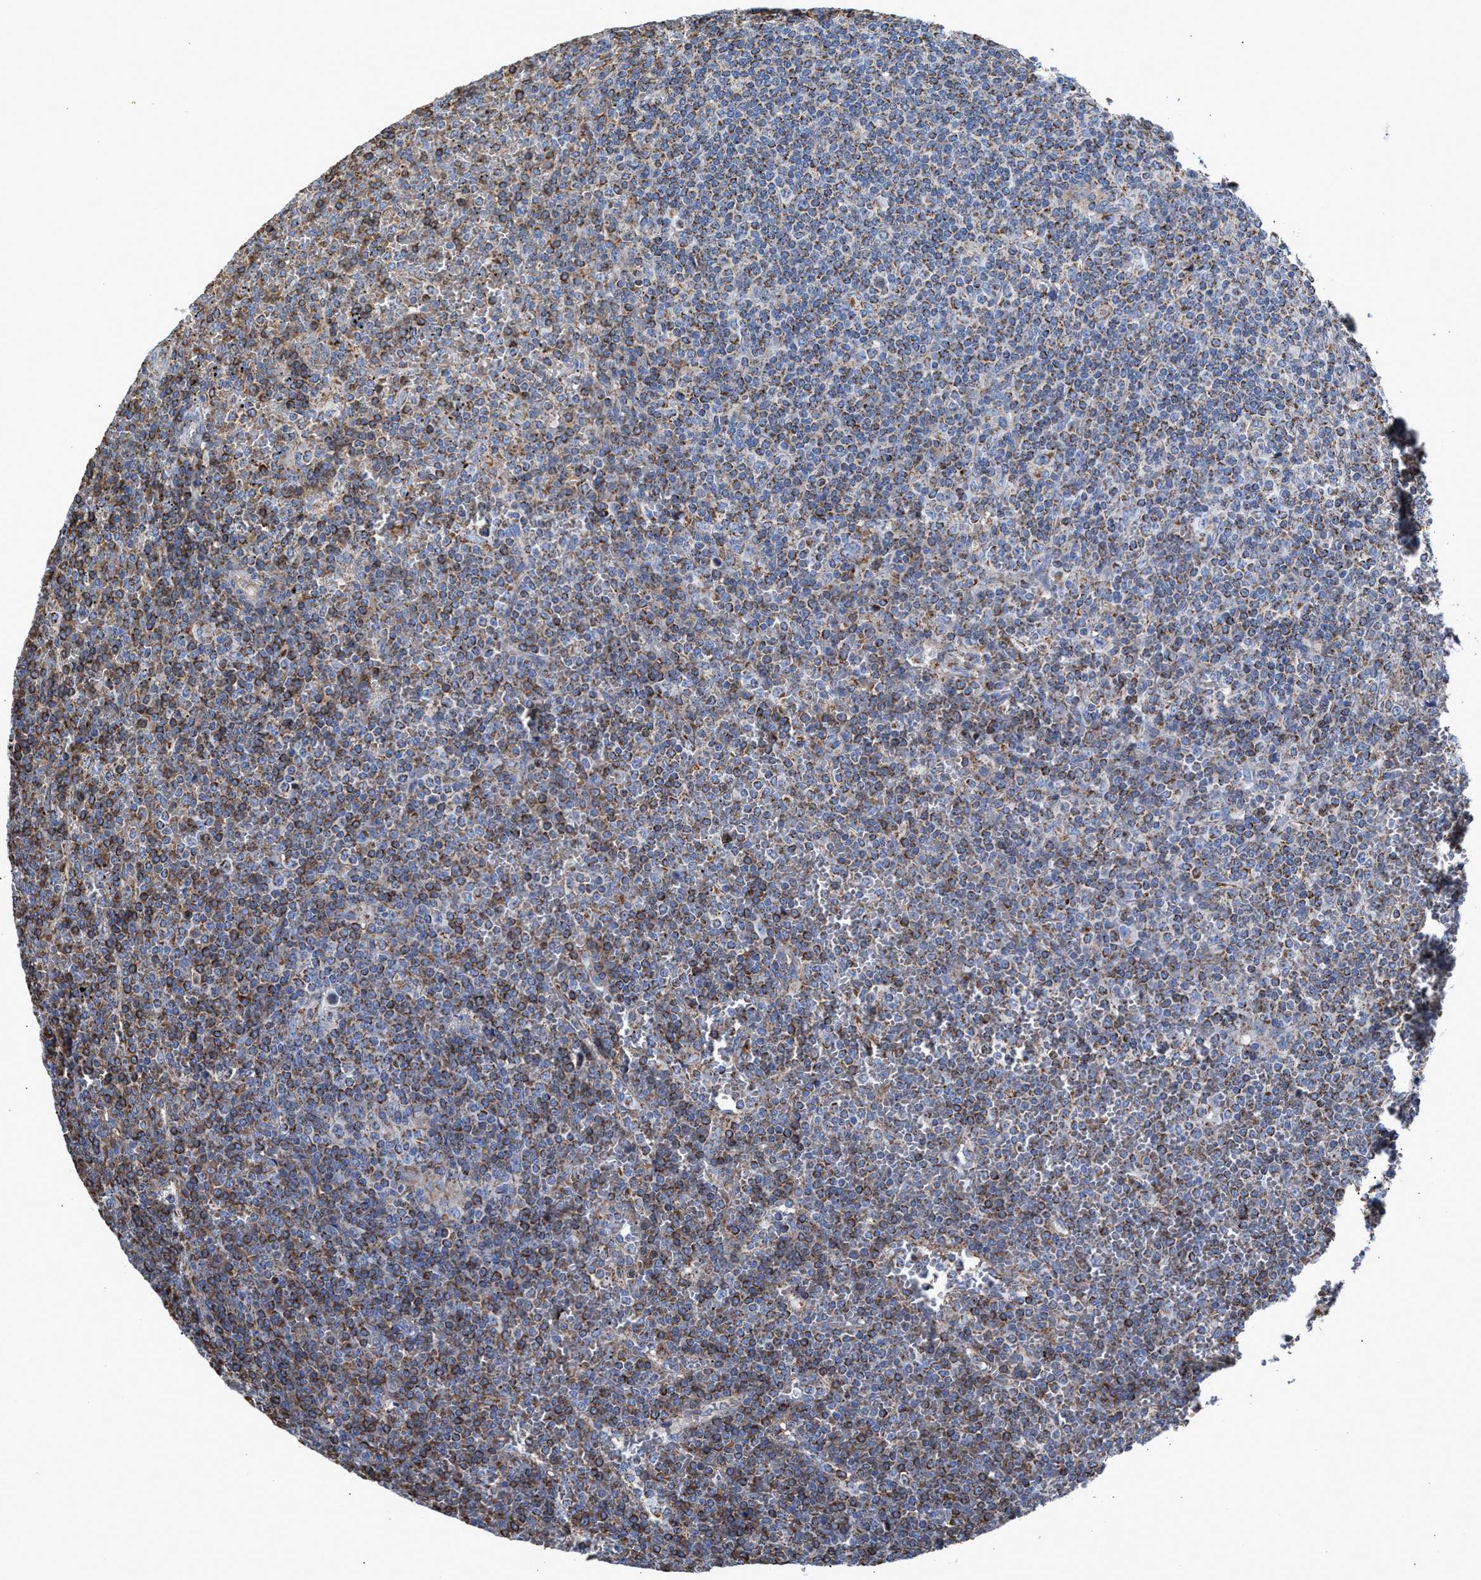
{"staining": {"intensity": "moderate", "quantity": ">75%", "location": "cytoplasmic/membranous"}, "tissue": "lymphoma", "cell_type": "Tumor cells", "image_type": "cancer", "snomed": [{"axis": "morphology", "description": "Malignant lymphoma, non-Hodgkin's type, Low grade"}, {"axis": "topography", "description": "Spleen"}], "caption": "Immunohistochemical staining of human lymphoma displays medium levels of moderate cytoplasmic/membranous positivity in about >75% of tumor cells. The protein of interest is shown in brown color, while the nuclei are stained blue.", "gene": "MECR", "patient": {"sex": "female", "age": 19}}